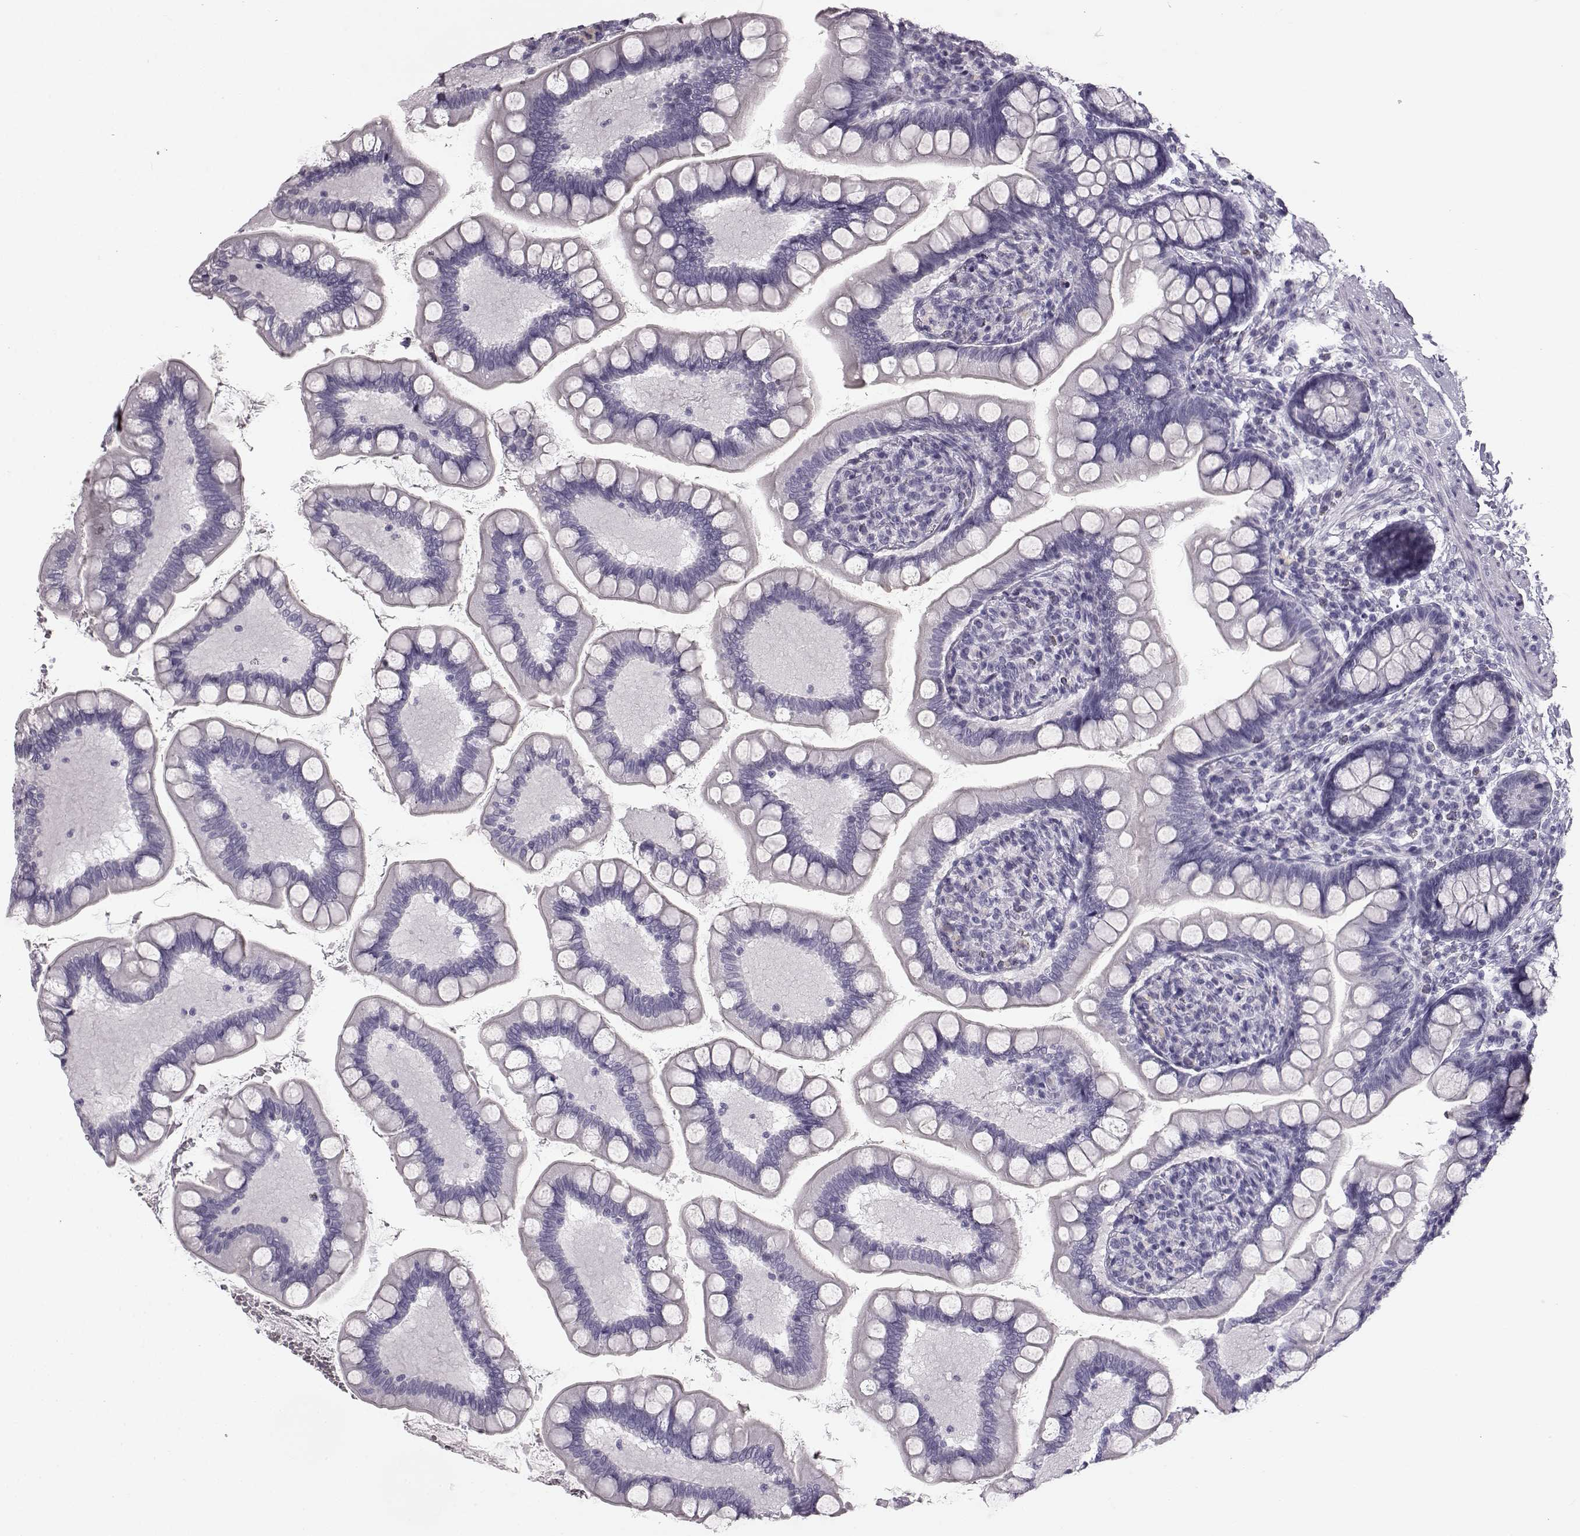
{"staining": {"intensity": "negative", "quantity": "none", "location": "none"}, "tissue": "small intestine", "cell_type": "Glandular cells", "image_type": "normal", "snomed": [{"axis": "morphology", "description": "Normal tissue, NOS"}, {"axis": "topography", "description": "Small intestine"}], "caption": "This histopathology image is of normal small intestine stained with immunohistochemistry to label a protein in brown with the nuclei are counter-stained blue. There is no expression in glandular cells. (Stains: DAB (3,3'-diaminobenzidine) IHC with hematoxylin counter stain, Microscopy: brightfield microscopy at high magnification).", "gene": "BFSP2", "patient": {"sex": "female", "age": 56}}